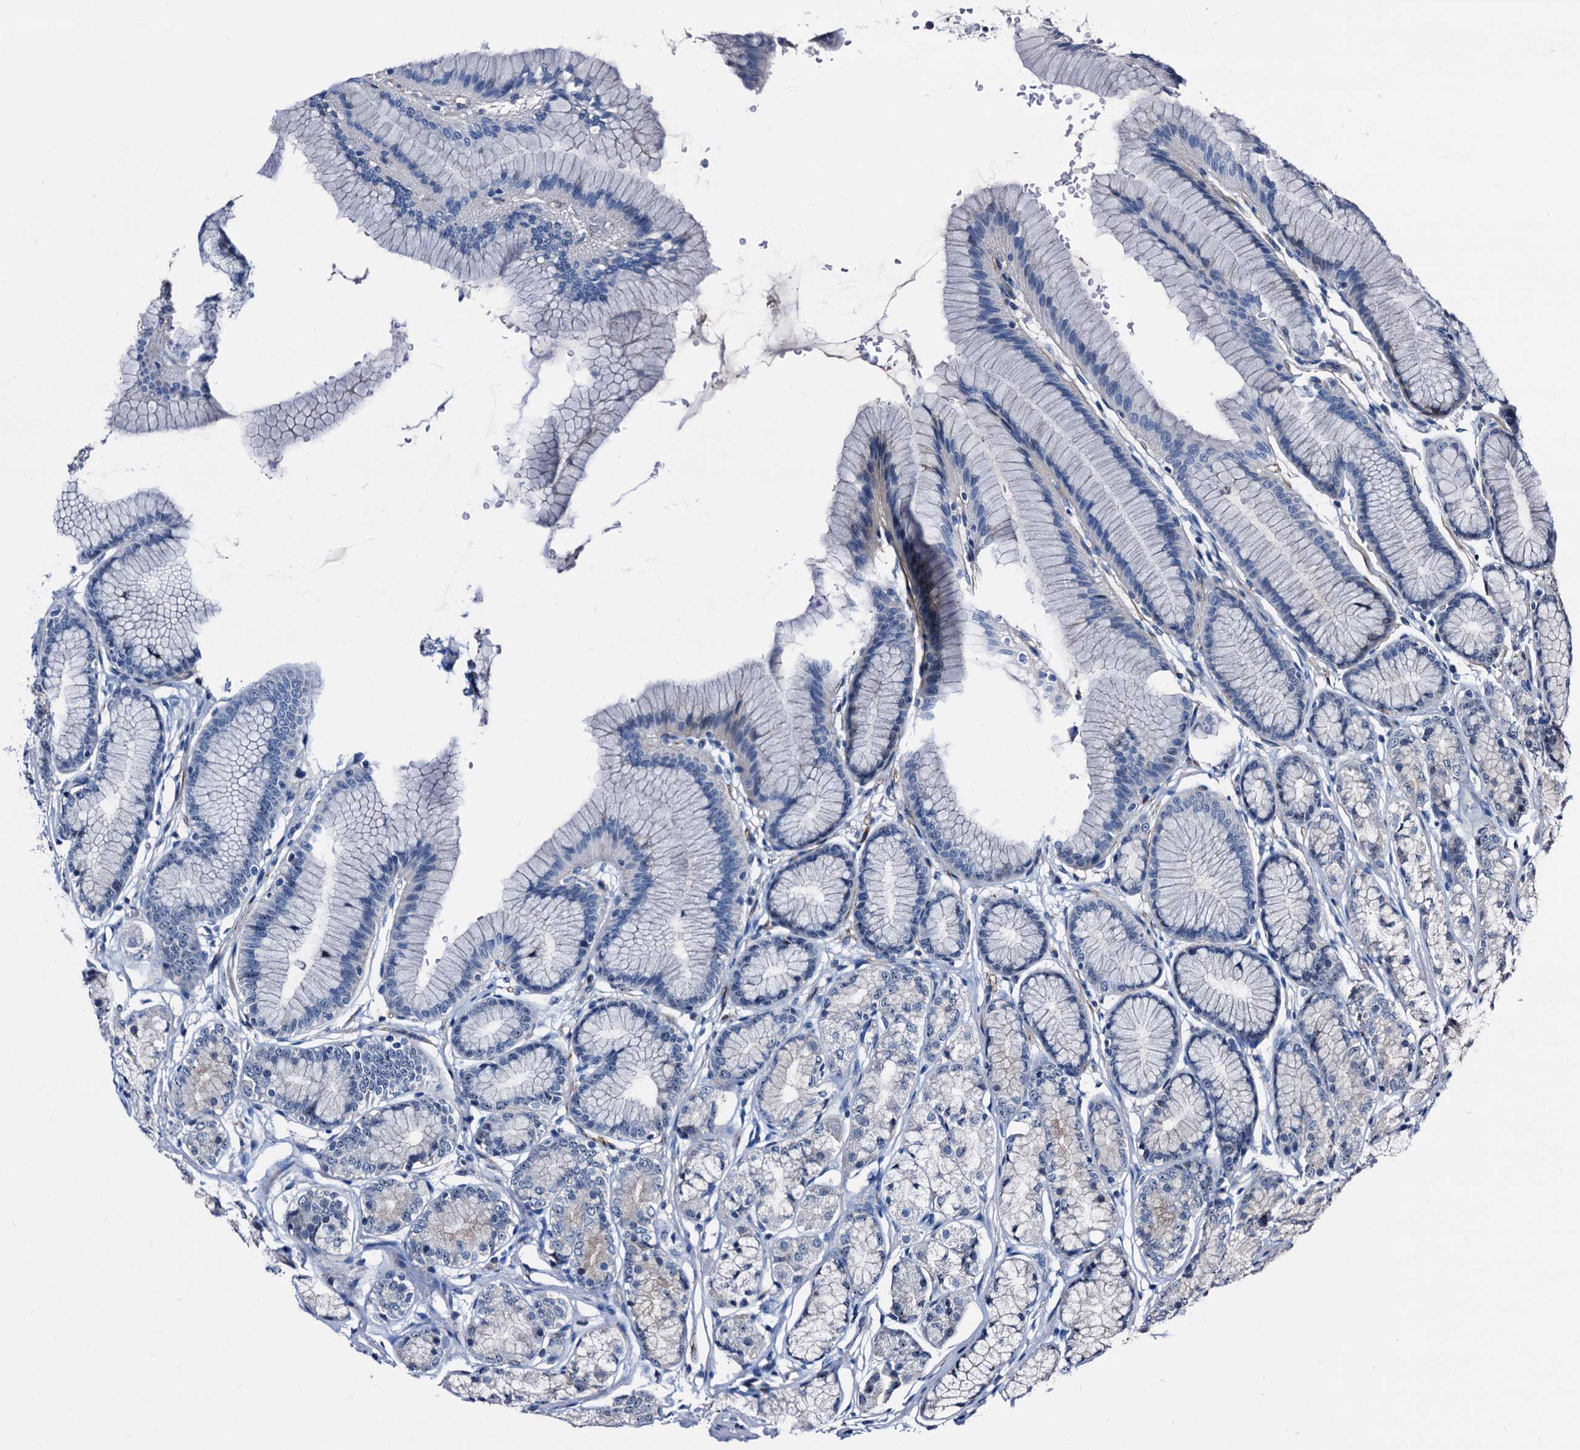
{"staining": {"intensity": "weak", "quantity": "25%-75%", "location": "nuclear"}, "tissue": "stomach", "cell_type": "Glandular cells", "image_type": "normal", "snomed": [{"axis": "morphology", "description": "Normal tissue, NOS"}, {"axis": "morphology", "description": "Adenocarcinoma, NOS"}, {"axis": "morphology", "description": "Adenocarcinoma, High grade"}, {"axis": "topography", "description": "Stomach, upper"}, {"axis": "topography", "description": "Stomach"}], "caption": "Immunohistochemical staining of benign stomach displays weak nuclear protein staining in approximately 25%-75% of glandular cells. (DAB (3,3'-diaminobenzidine) = brown stain, brightfield microscopy at high magnification).", "gene": "EMG1", "patient": {"sex": "female", "age": 65}}